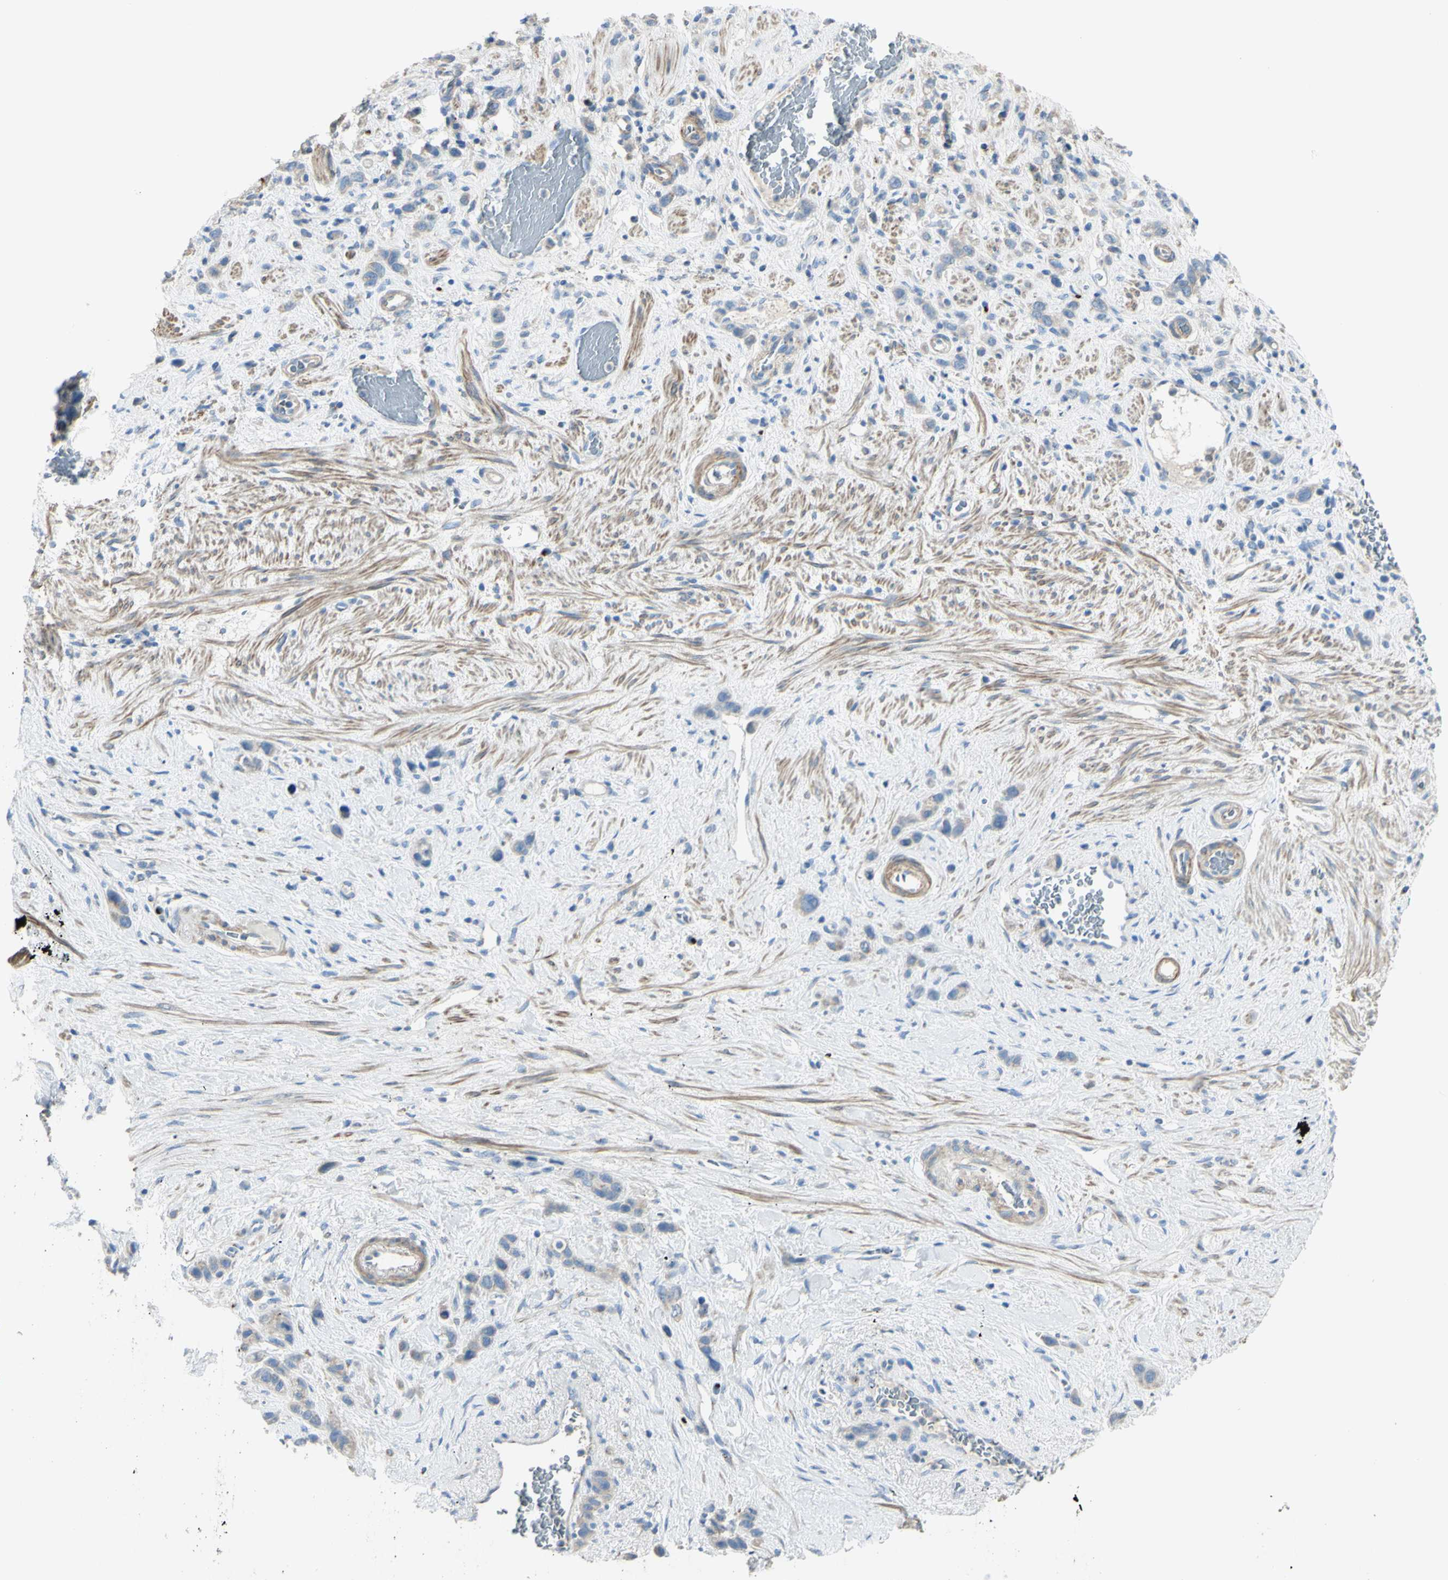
{"staining": {"intensity": "weak", "quantity": "25%-75%", "location": "cytoplasmic/membranous"}, "tissue": "stomach cancer", "cell_type": "Tumor cells", "image_type": "cancer", "snomed": [{"axis": "morphology", "description": "Adenocarcinoma, NOS"}, {"axis": "morphology", "description": "Adenocarcinoma, High grade"}, {"axis": "topography", "description": "Stomach, upper"}, {"axis": "topography", "description": "Stomach, lower"}], "caption": "IHC photomicrograph of neoplastic tissue: stomach cancer stained using IHC demonstrates low levels of weak protein expression localized specifically in the cytoplasmic/membranous of tumor cells, appearing as a cytoplasmic/membranous brown color.", "gene": "B4GALT3", "patient": {"sex": "female", "age": 65}}